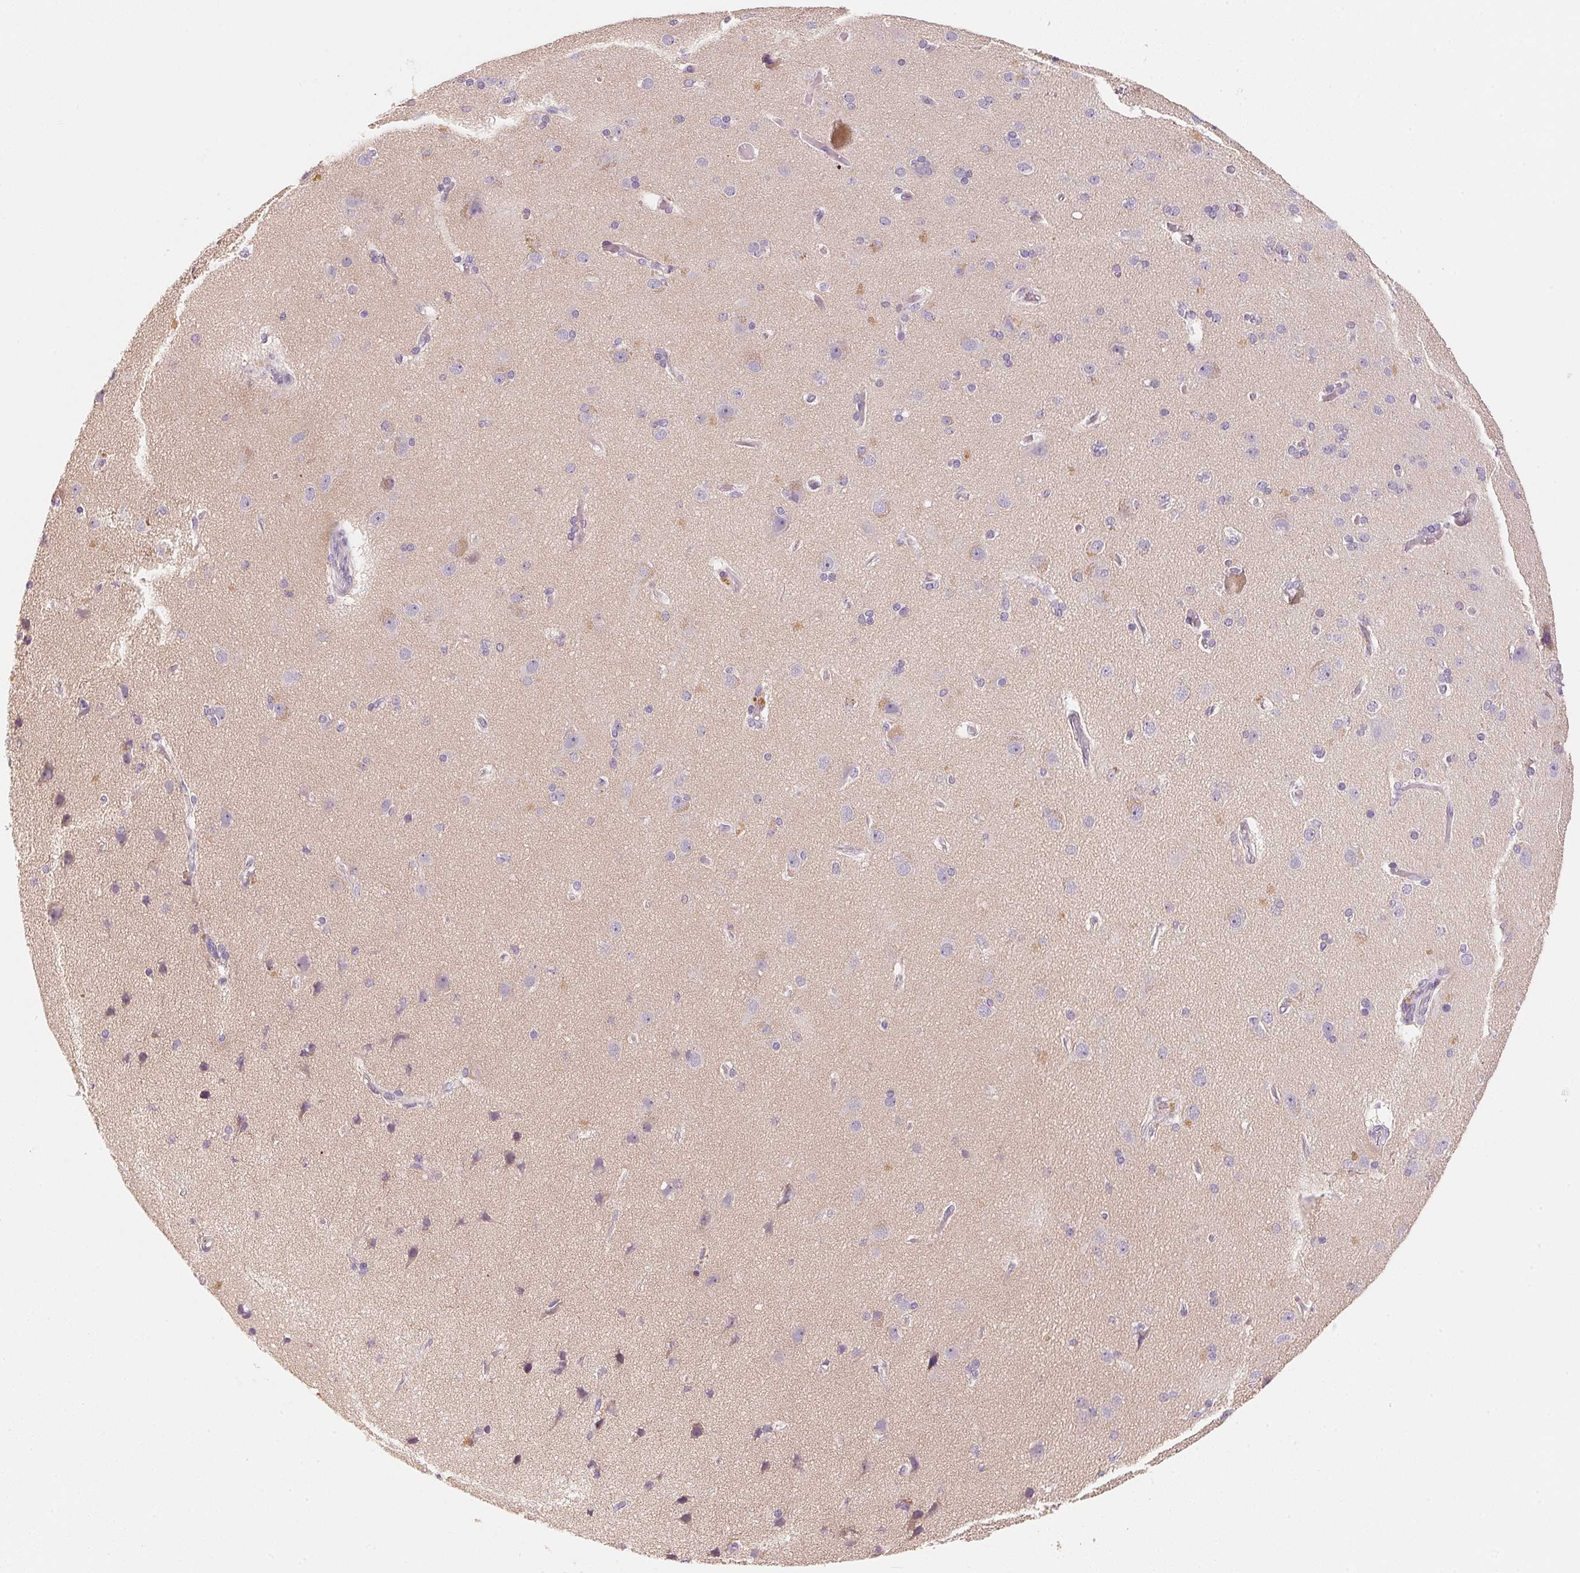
{"staining": {"intensity": "negative", "quantity": "none", "location": "none"}, "tissue": "cerebral cortex", "cell_type": "Endothelial cells", "image_type": "normal", "snomed": [{"axis": "morphology", "description": "Normal tissue, NOS"}, {"axis": "morphology", "description": "Glioma, malignant, High grade"}, {"axis": "topography", "description": "Cerebral cortex"}], "caption": "There is no significant expression in endothelial cells of cerebral cortex. Brightfield microscopy of immunohistochemistry (IHC) stained with DAB (brown) and hematoxylin (blue), captured at high magnification.", "gene": "MCOLN3", "patient": {"sex": "male", "age": 71}}